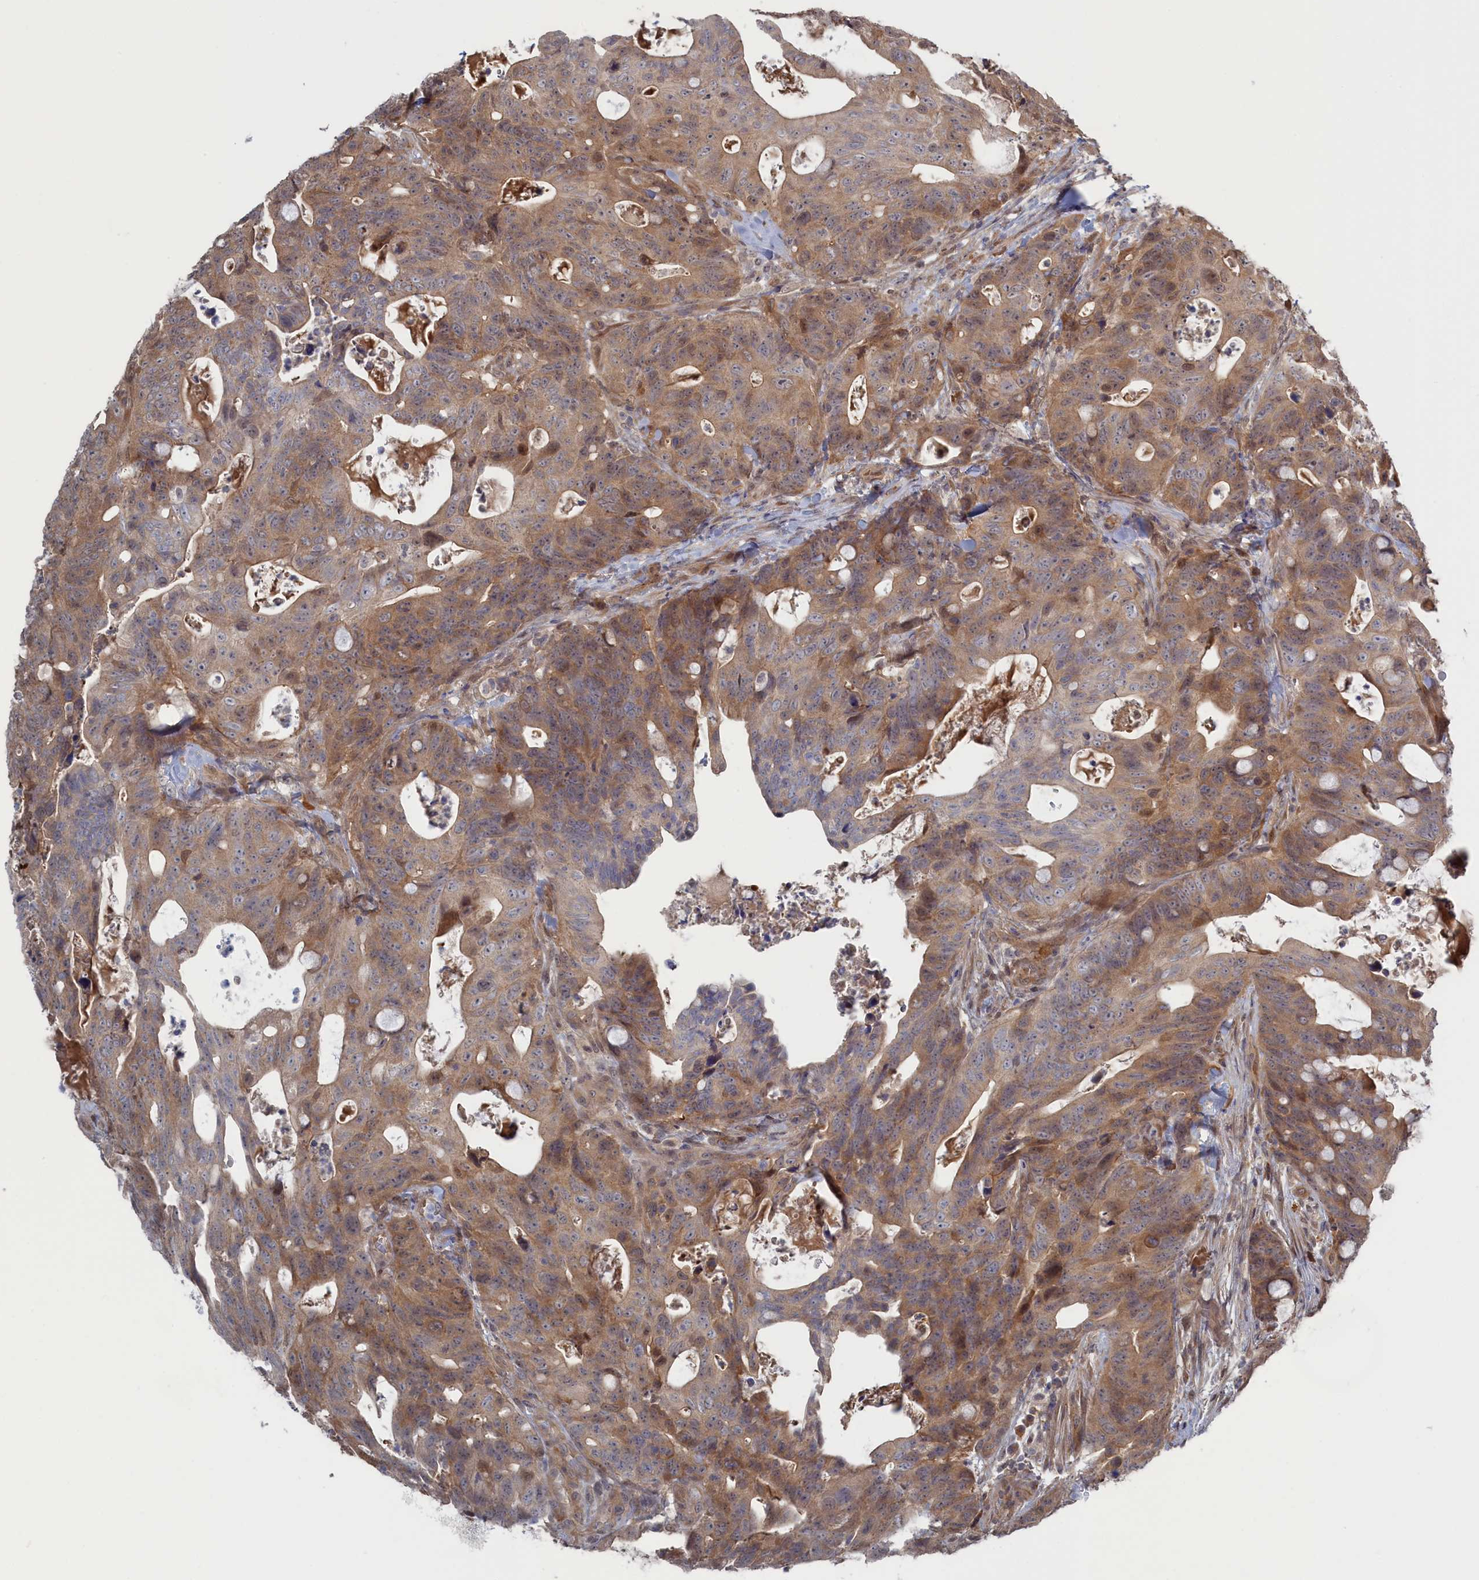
{"staining": {"intensity": "moderate", "quantity": ">75%", "location": "cytoplasmic/membranous"}, "tissue": "colorectal cancer", "cell_type": "Tumor cells", "image_type": "cancer", "snomed": [{"axis": "morphology", "description": "Adenocarcinoma, NOS"}, {"axis": "topography", "description": "Colon"}], "caption": "Immunohistochemistry histopathology image of neoplastic tissue: colorectal cancer (adenocarcinoma) stained using IHC reveals medium levels of moderate protein expression localized specifically in the cytoplasmic/membranous of tumor cells, appearing as a cytoplasmic/membranous brown color.", "gene": "IRGQ", "patient": {"sex": "female", "age": 82}}